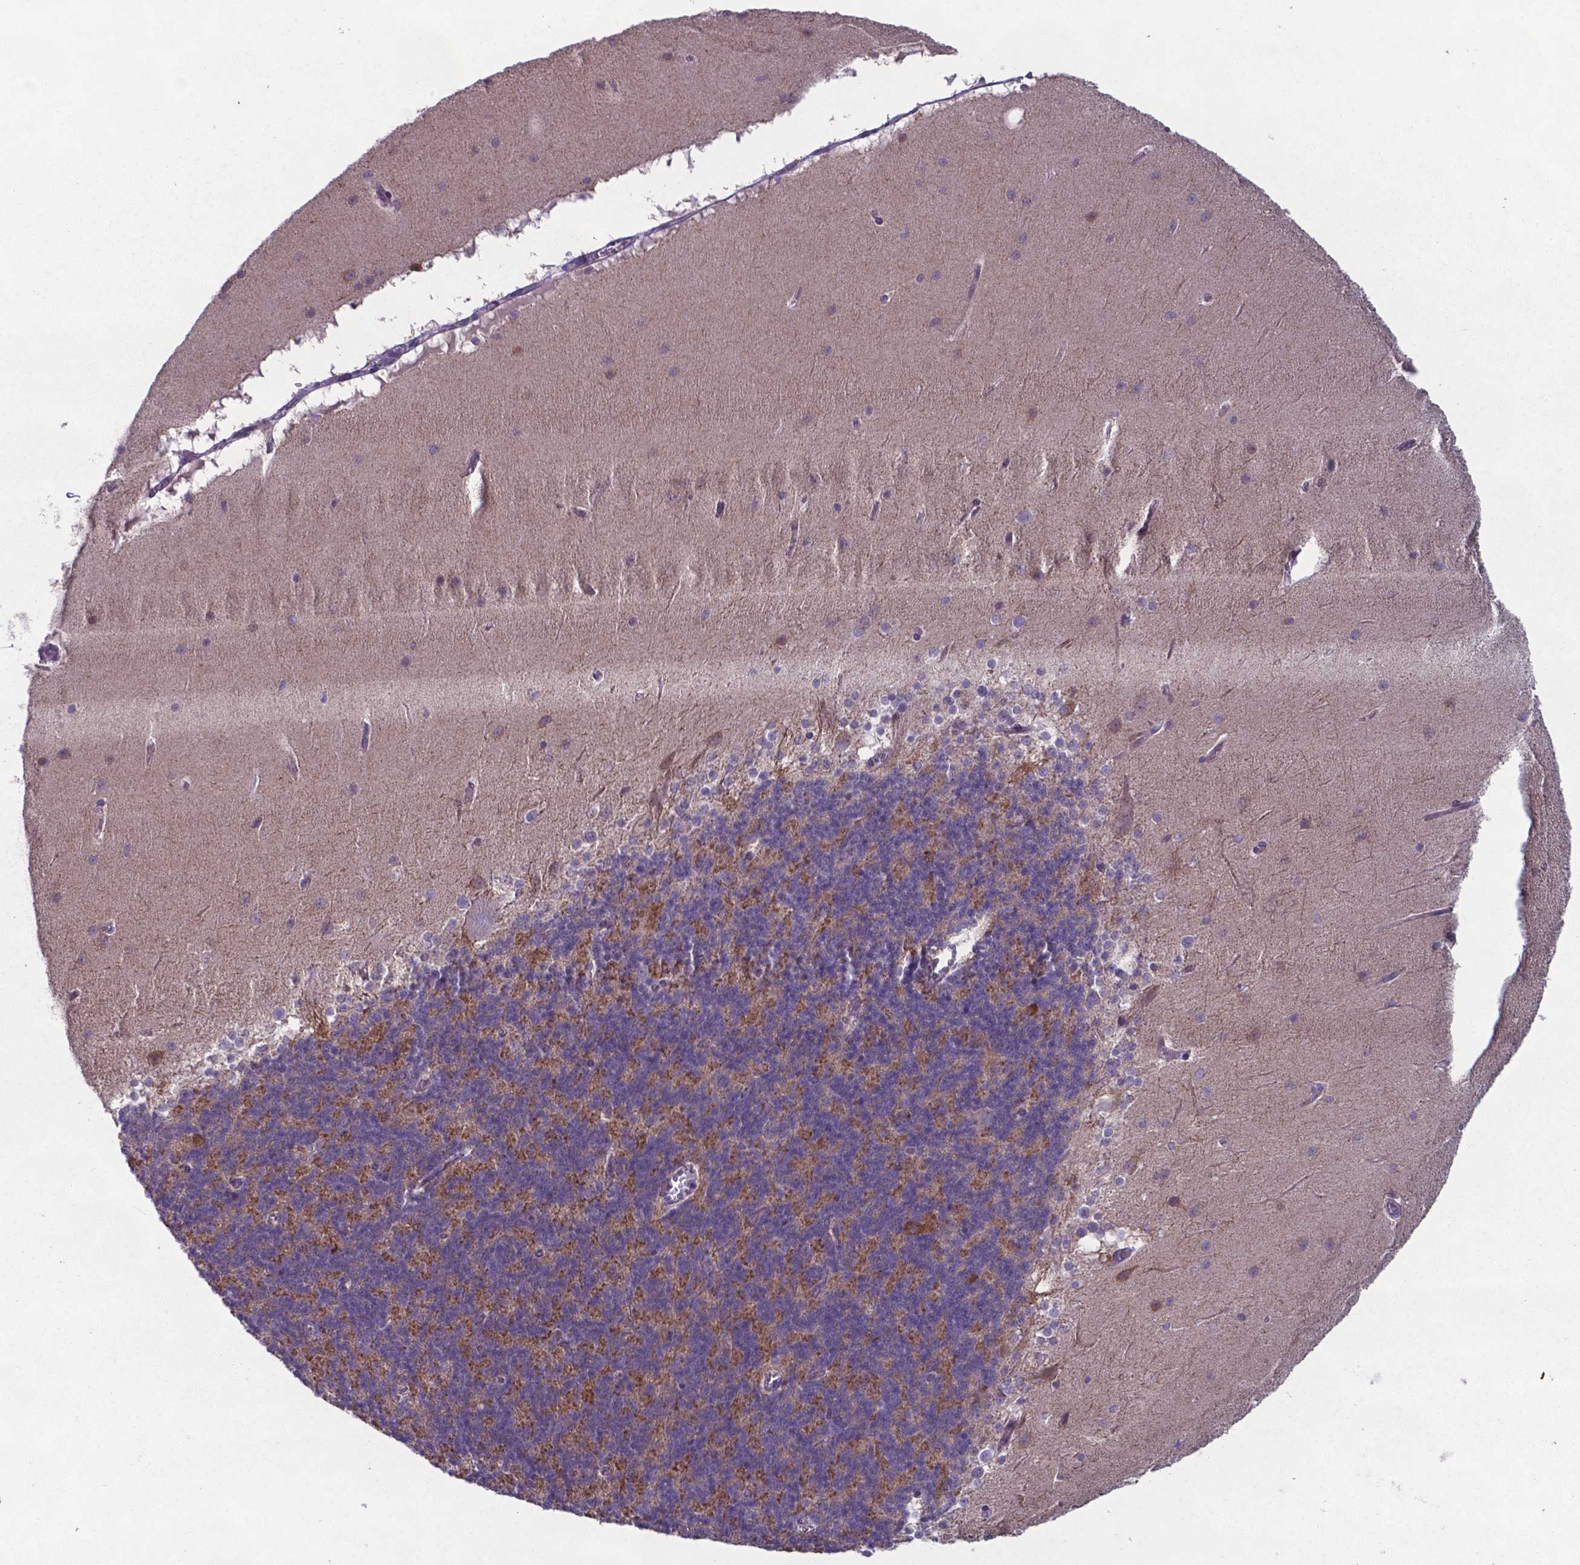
{"staining": {"intensity": "moderate", "quantity": "25%-75%", "location": "cytoplasmic/membranous"}, "tissue": "cerebellum", "cell_type": "Cells in granular layer", "image_type": "normal", "snomed": [{"axis": "morphology", "description": "Normal tissue, NOS"}, {"axis": "topography", "description": "Cerebellum"}], "caption": "Protein staining of unremarkable cerebellum reveals moderate cytoplasmic/membranous staining in about 25%-75% of cells in granular layer. Nuclei are stained in blue.", "gene": "TYRO3", "patient": {"sex": "female", "age": 19}}